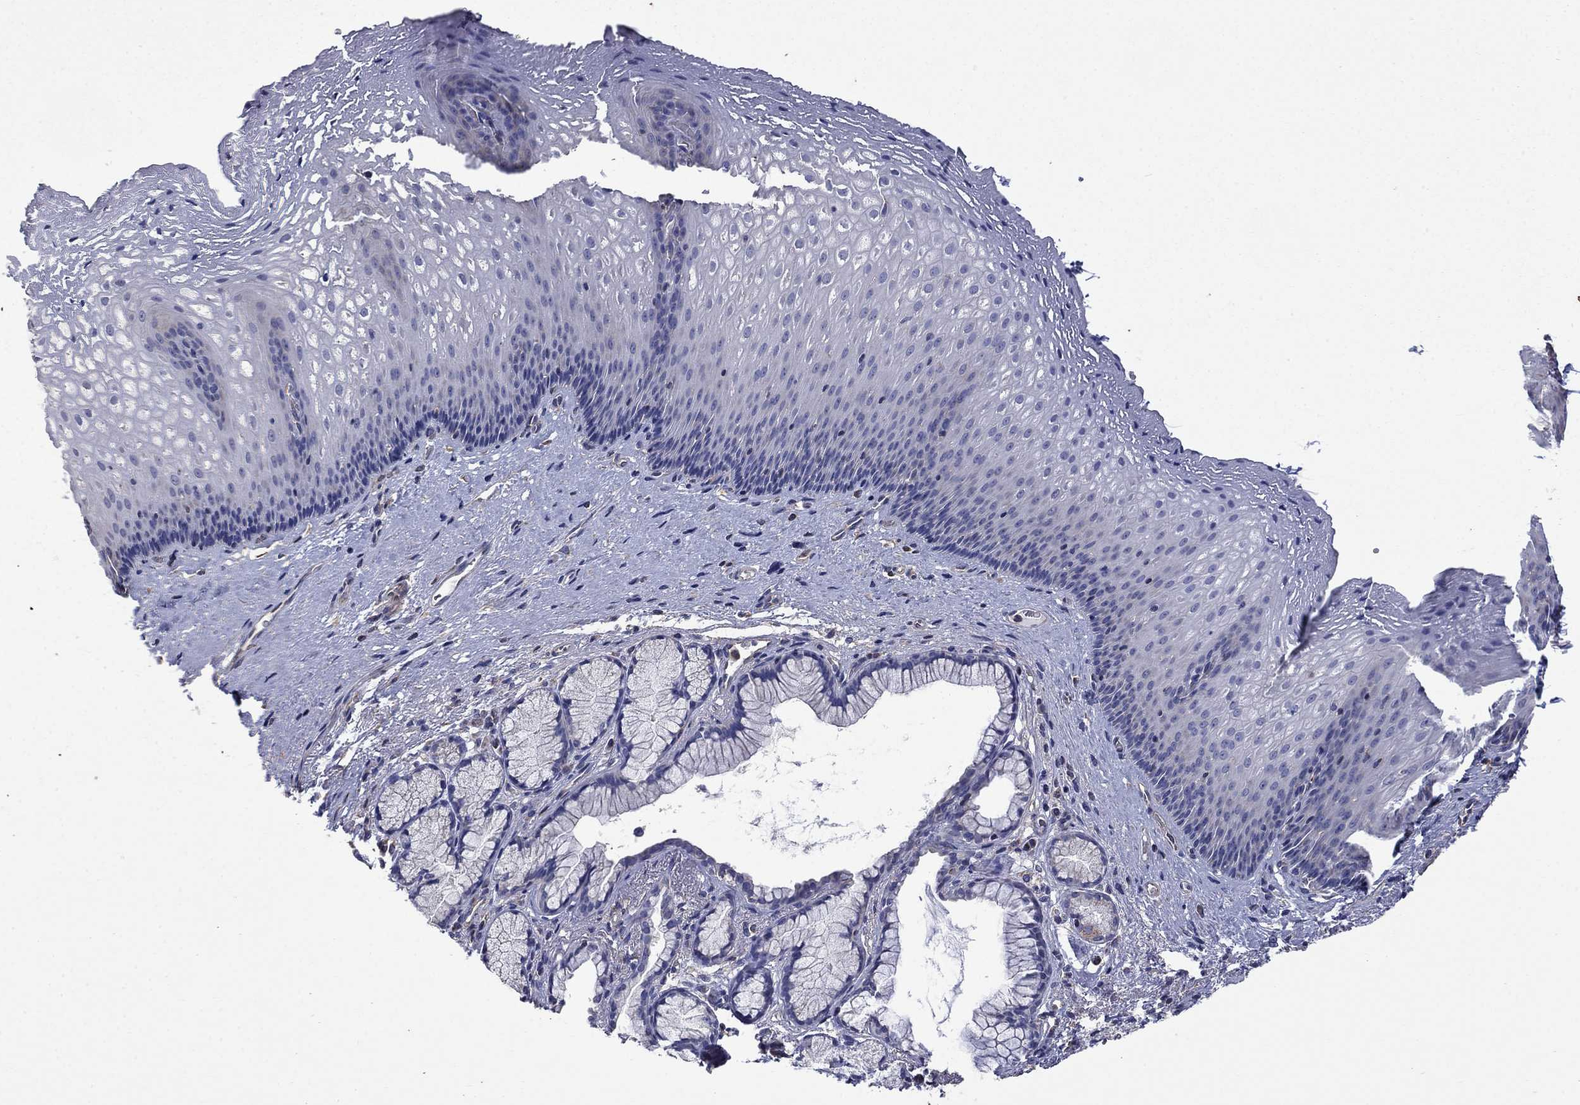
{"staining": {"intensity": "negative", "quantity": "none", "location": "none"}, "tissue": "esophagus", "cell_type": "Squamous epithelial cells", "image_type": "normal", "snomed": [{"axis": "morphology", "description": "Normal tissue, NOS"}, {"axis": "topography", "description": "Esophagus"}], "caption": "This is an immunohistochemistry histopathology image of benign human esophagus. There is no expression in squamous epithelial cells.", "gene": "CAMKK2", "patient": {"sex": "male", "age": 76}}